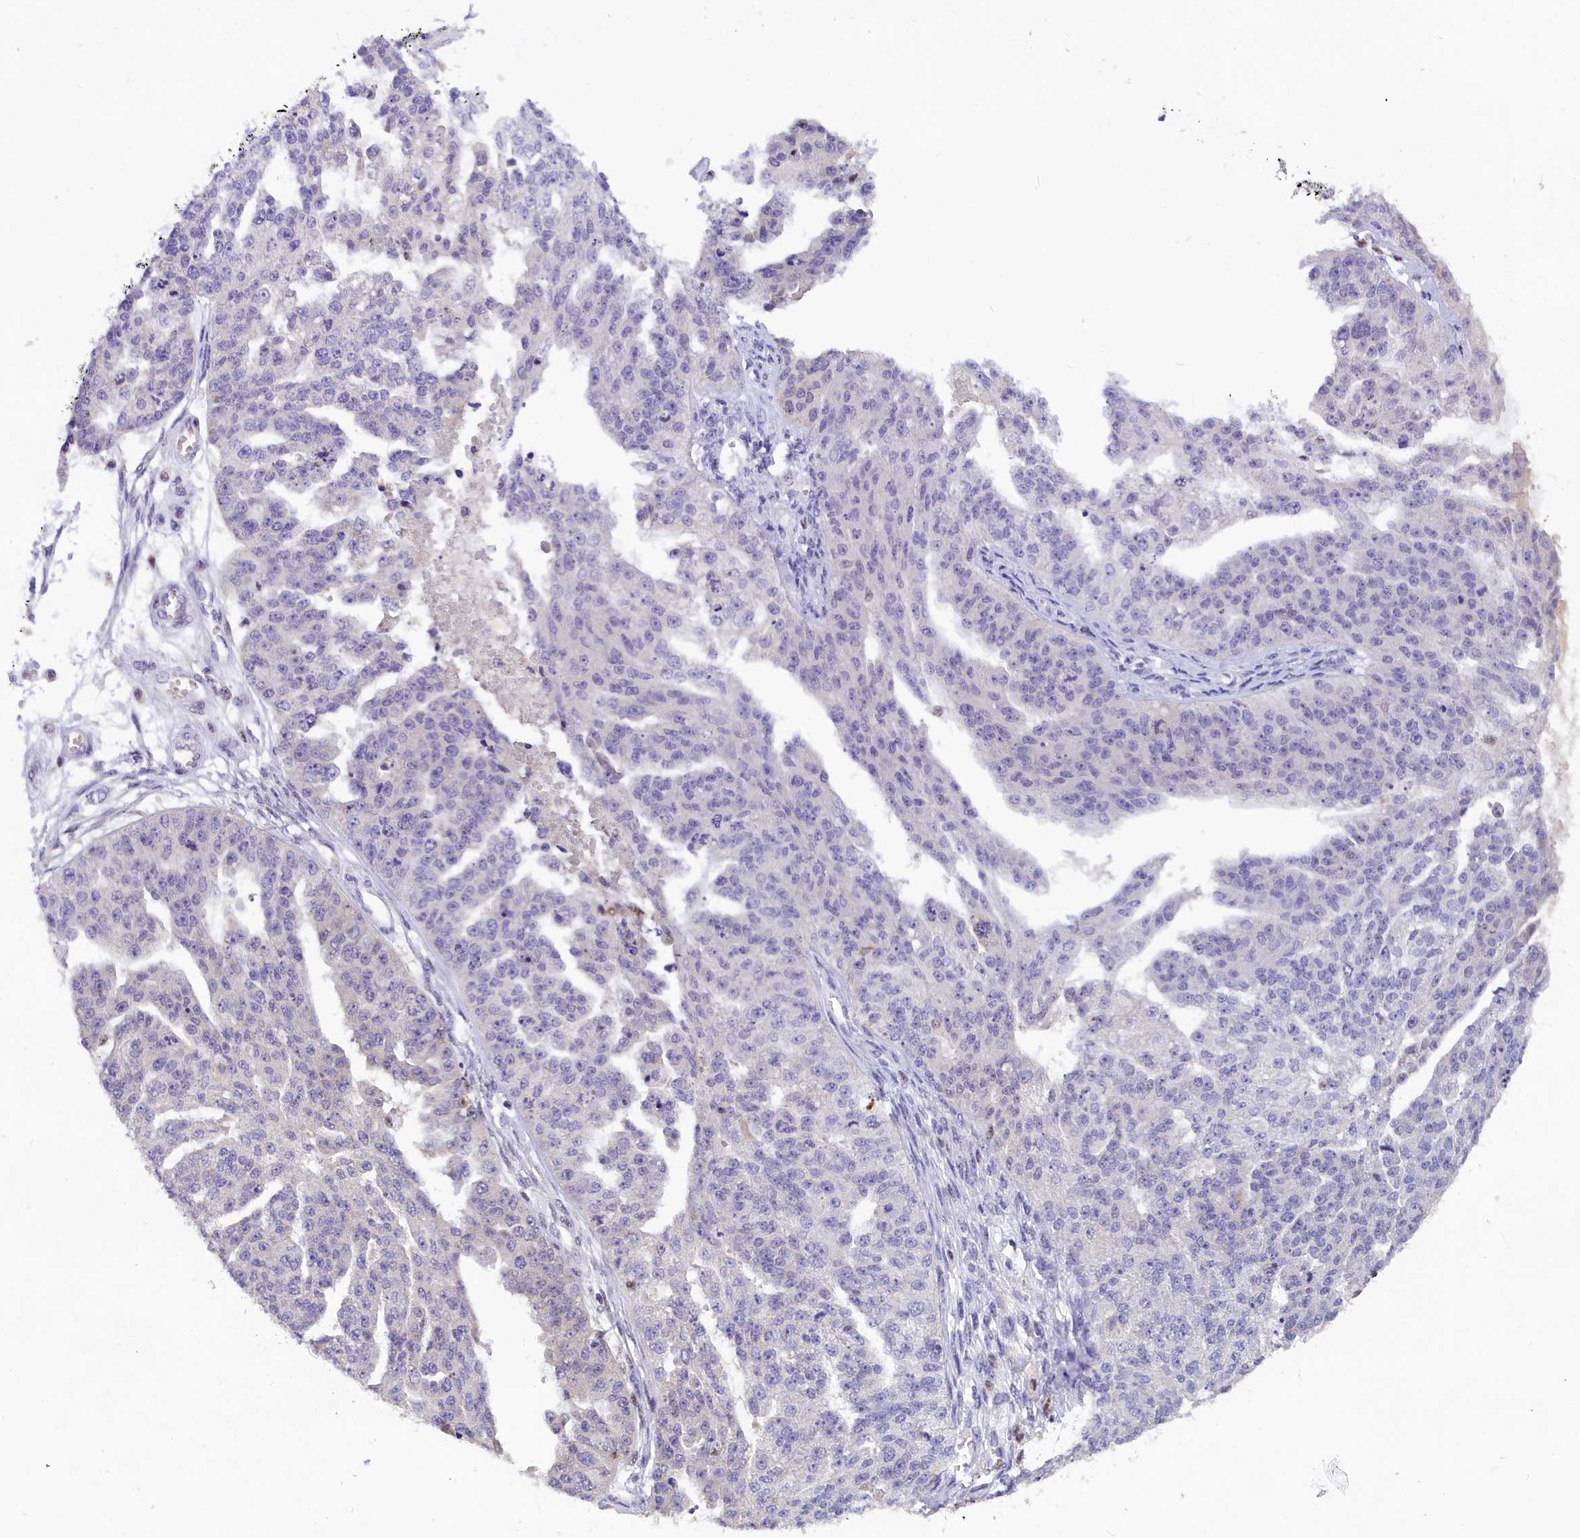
{"staining": {"intensity": "negative", "quantity": "none", "location": "none"}, "tissue": "ovarian cancer", "cell_type": "Tumor cells", "image_type": "cancer", "snomed": [{"axis": "morphology", "description": "Cystadenocarcinoma, serous, NOS"}, {"axis": "topography", "description": "Ovary"}], "caption": "There is no significant staining in tumor cells of ovarian cancer (serous cystadenocarcinoma).", "gene": "BTBD9", "patient": {"sex": "female", "age": 58}}